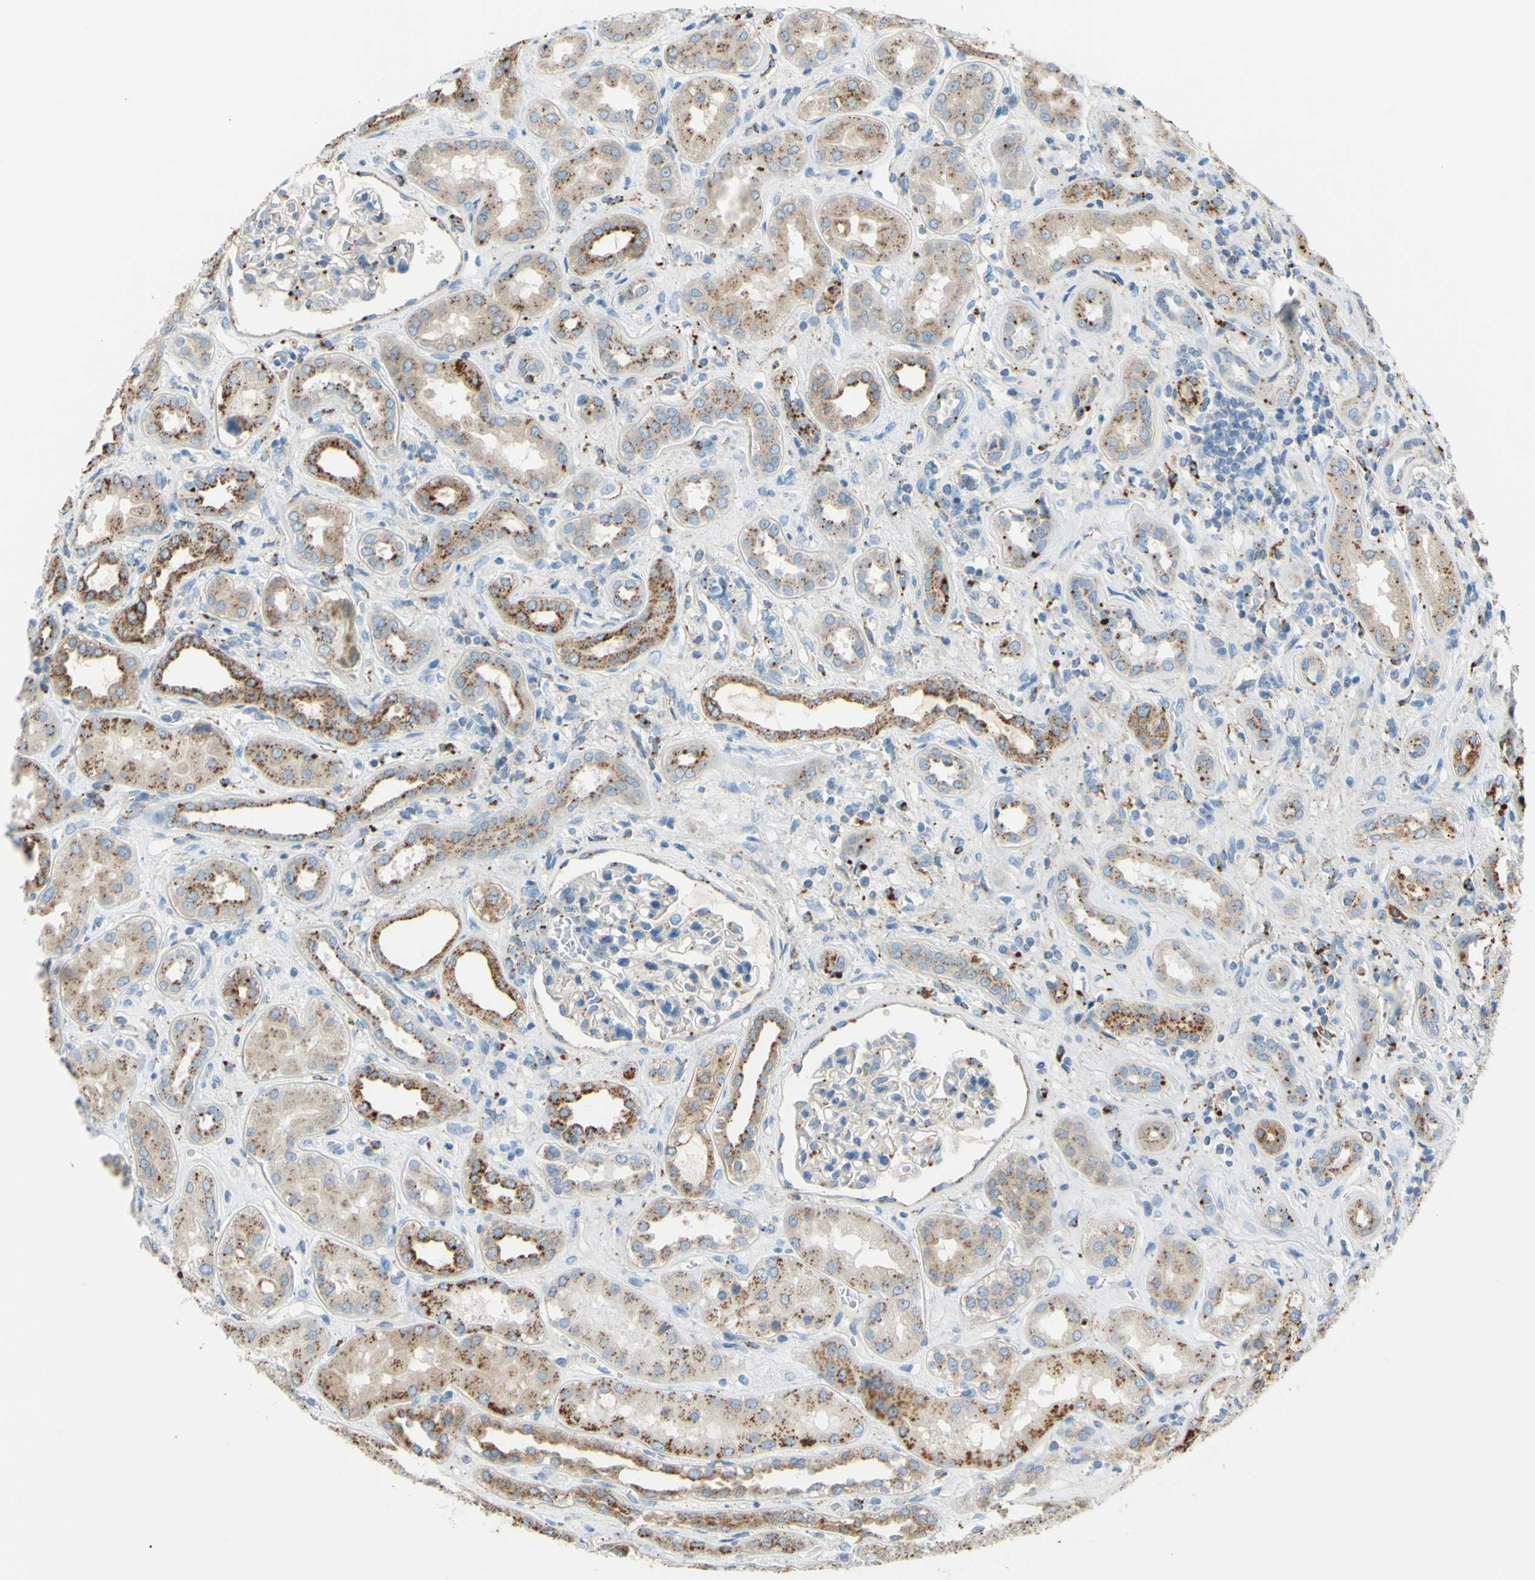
{"staining": {"intensity": "moderate", "quantity": "<25%", "location": "cytoplasmic/membranous"}, "tissue": "kidney", "cell_type": "Cells in glomeruli", "image_type": "normal", "snomed": [{"axis": "morphology", "description": "Normal tissue, NOS"}, {"axis": "topography", "description": "Kidney"}], "caption": "Protein staining of benign kidney reveals moderate cytoplasmic/membranous positivity in about <25% of cells in glomeruli. The staining is performed using DAB brown chromogen to label protein expression. The nuclei are counter-stained blue using hematoxylin.", "gene": "CTSD", "patient": {"sex": "male", "age": 59}}